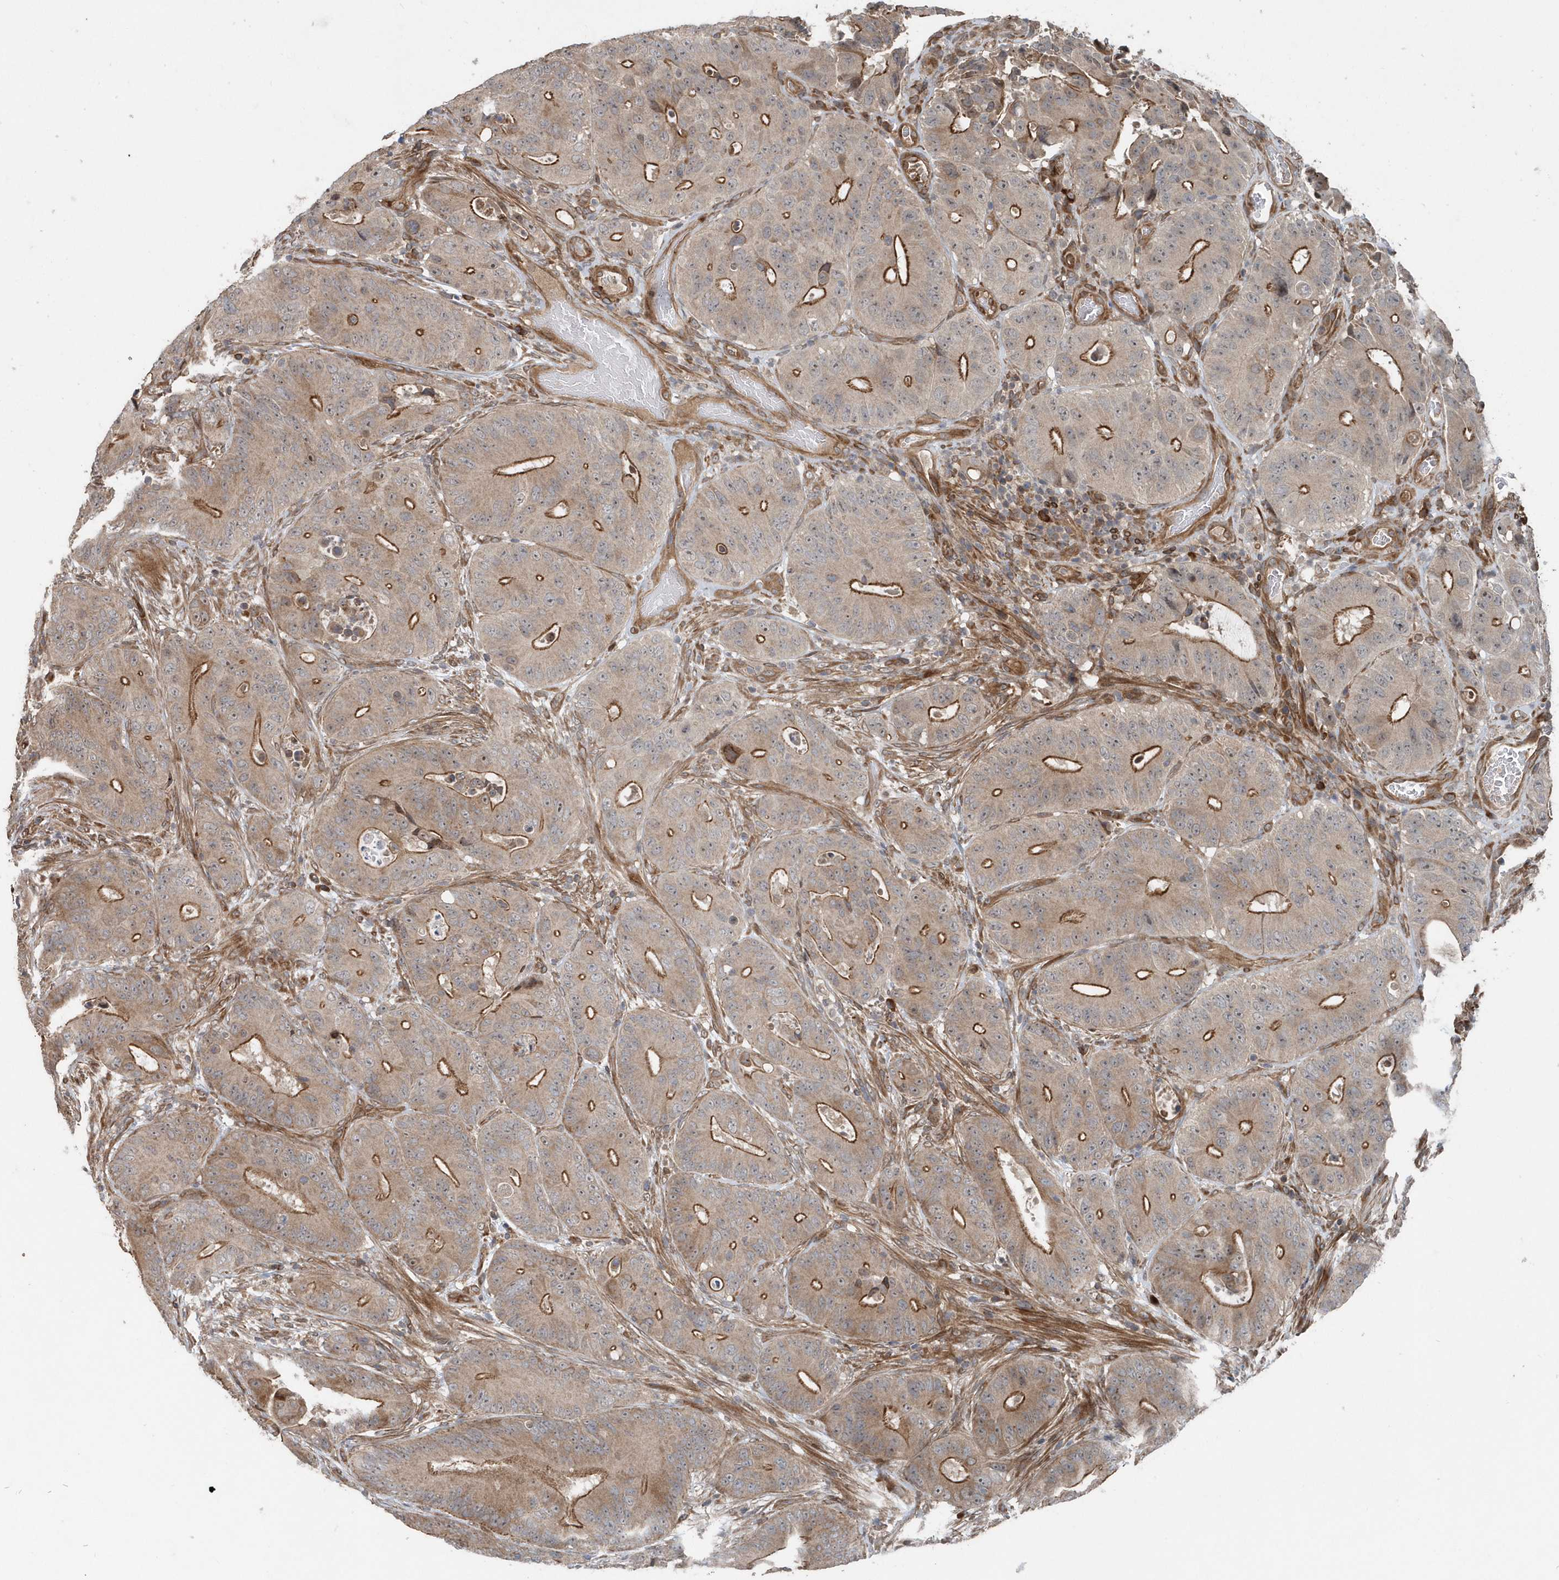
{"staining": {"intensity": "moderate", "quantity": "25%-75%", "location": "cytoplasmic/membranous"}, "tissue": "colorectal cancer", "cell_type": "Tumor cells", "image_type": "cancer", "snomed": [{"axis": "morphology", "description": "Adenocarcinoma, NOS"}, {"axis": "topography", "description": "Colon"}], "caption": "Brown immunohistochemical staining in human colorectal cancer shows moderate cytoplasmic/membranous positivity in about 25%-75% of tumor cells.", "gene": "MCC", "patient": {"sex": "male", "age": 83}}